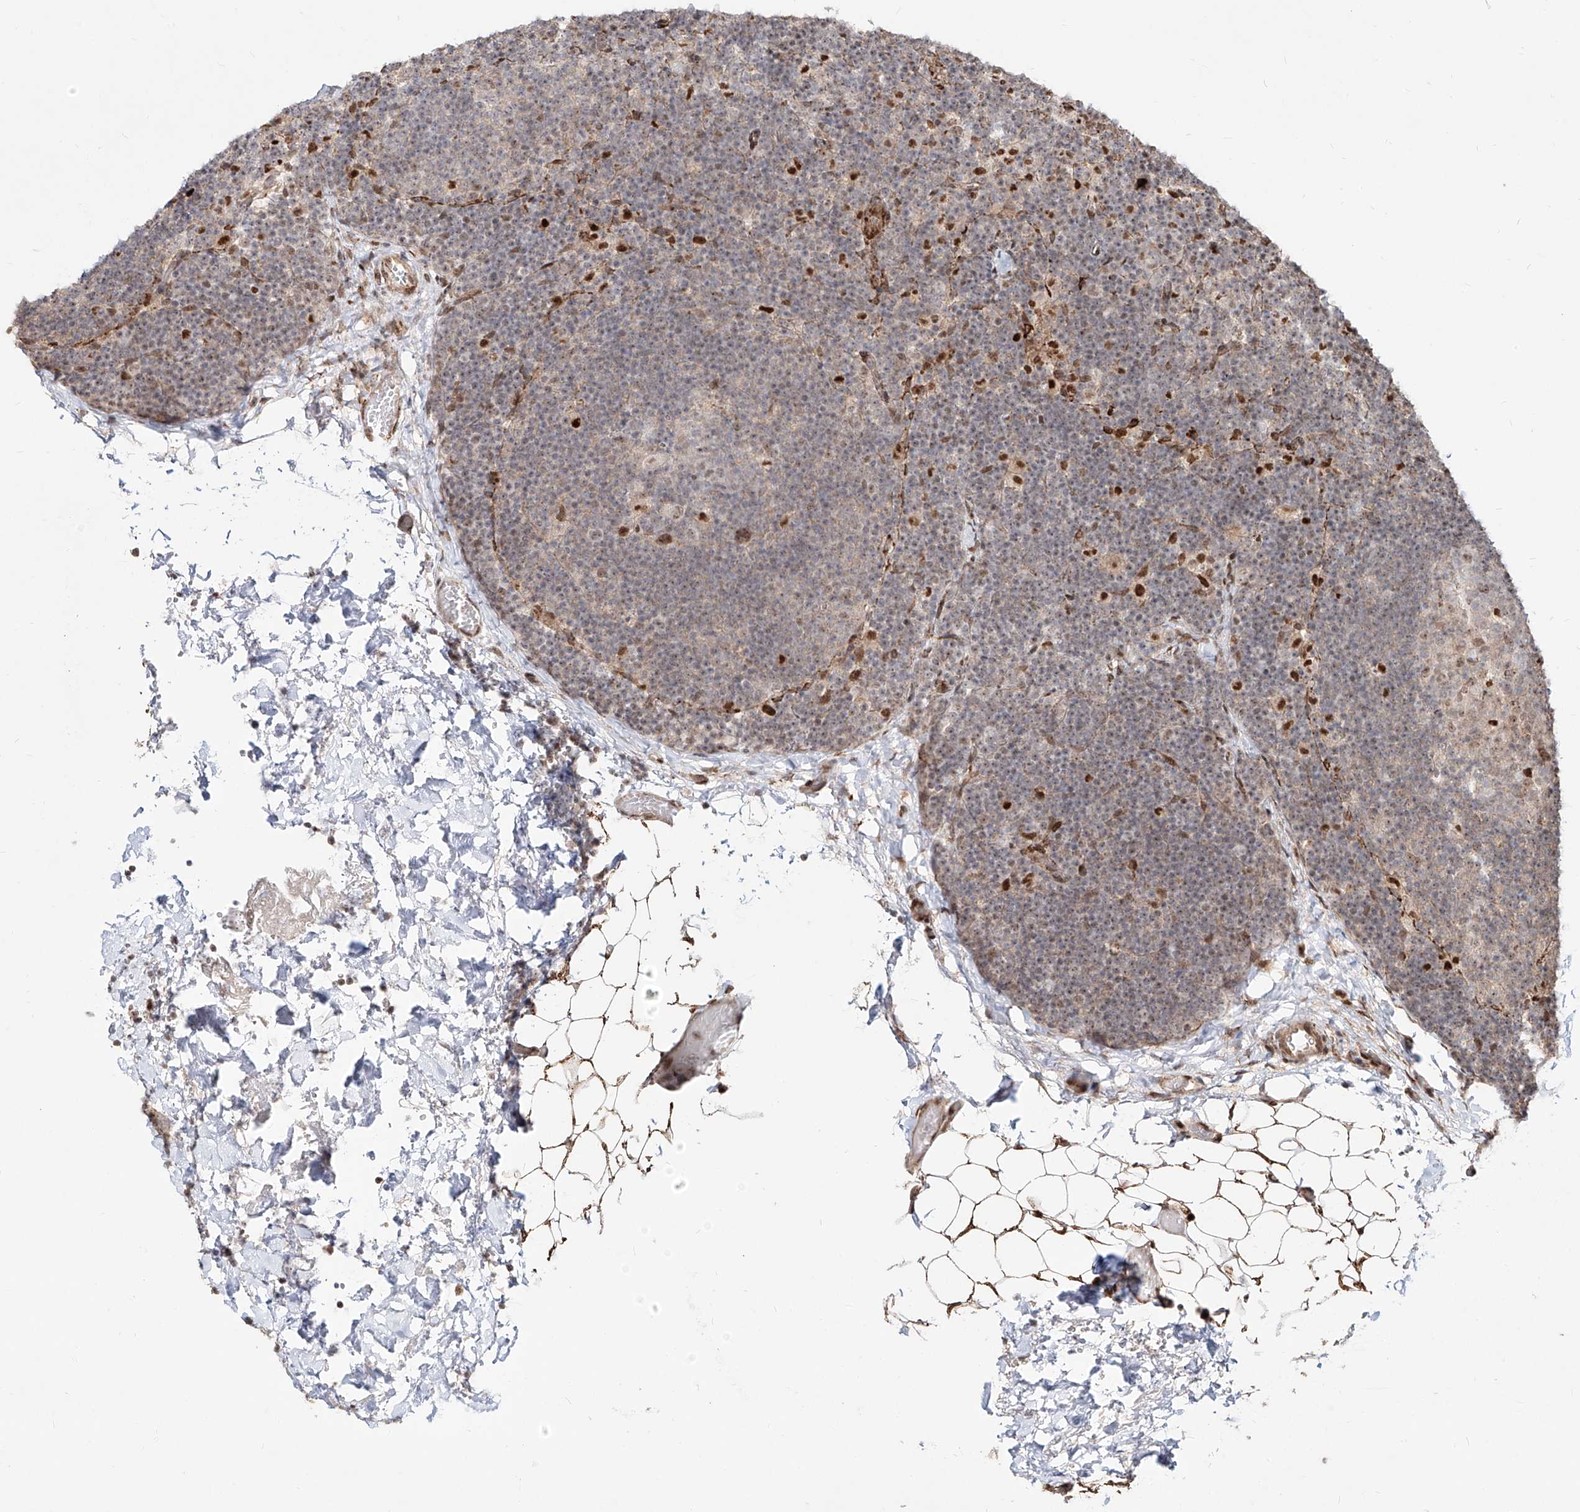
{"staining": {"intensity": "moderate", "quantity": "<25%", "location": "nuclear"}, "tissue": "lymph node", "cell_type": "Germinal center cells", "image_type": "normal", "snomed": [{"axis": "morphology", "description": "Normal tissue, NOS"}, {"axis": "topography", "description": "Lymph node"}], "caption": "Benign lymph node displays moderate nuclear positivity in about <25% of germinal center cells.", "gene": "ZNF710", "patient": {"sex": "female", "age": 22}}